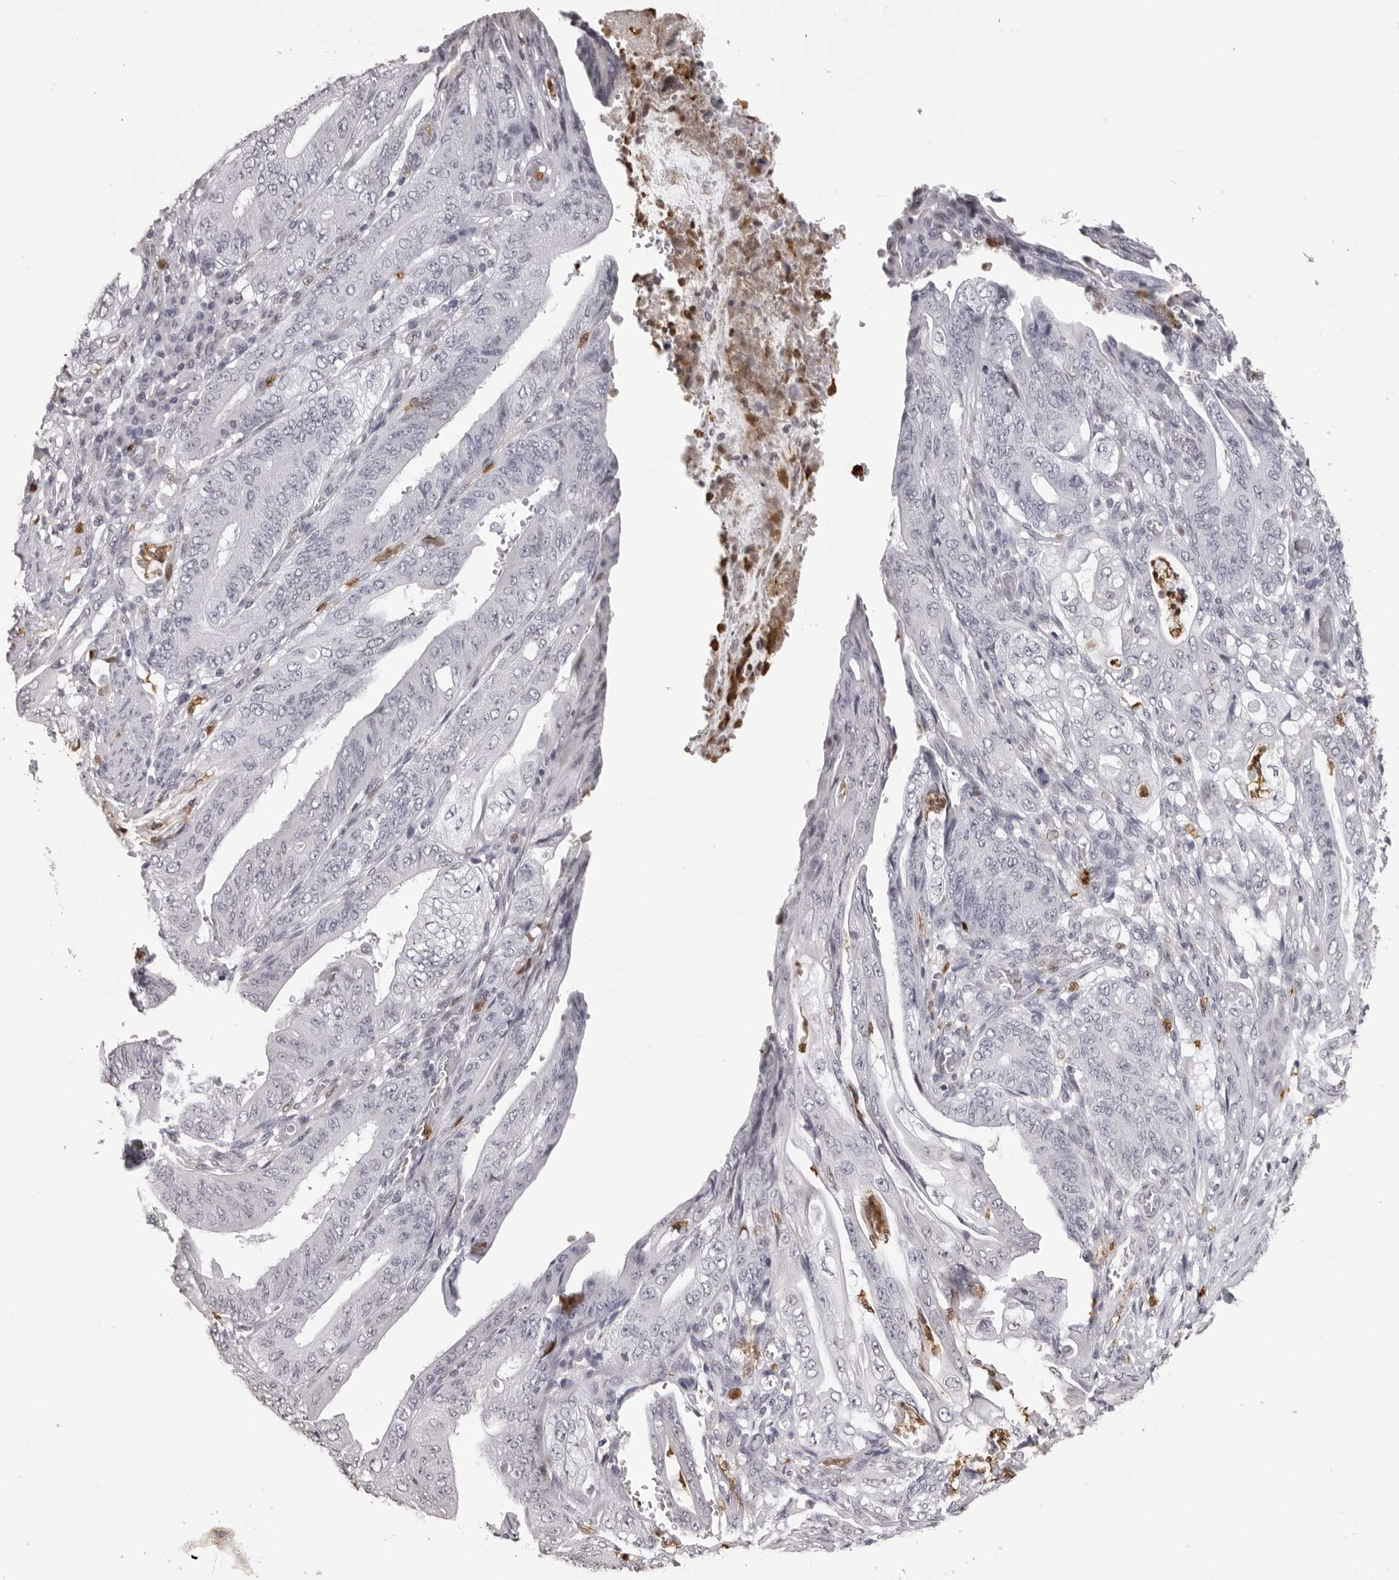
{"staining": {"intensity": "negative", "quantity": "none", "location": "none"}, "tissue": "stomach cancer", "cell_type": "Tumor cells", "image_type": "cancer", "snomed": [{"axis": "morphology", "description": "Adenocarcinoma, NOS"}, {"axis": "topography", "description": "Stomach"}], "caption": "Stomach adenocarcinoma stained for a protein using immunohistochemistry (IHC) demonstrates no expression tumor cells.", "gene": "IL31", "patient": {"sex": "female", "age": 73}}